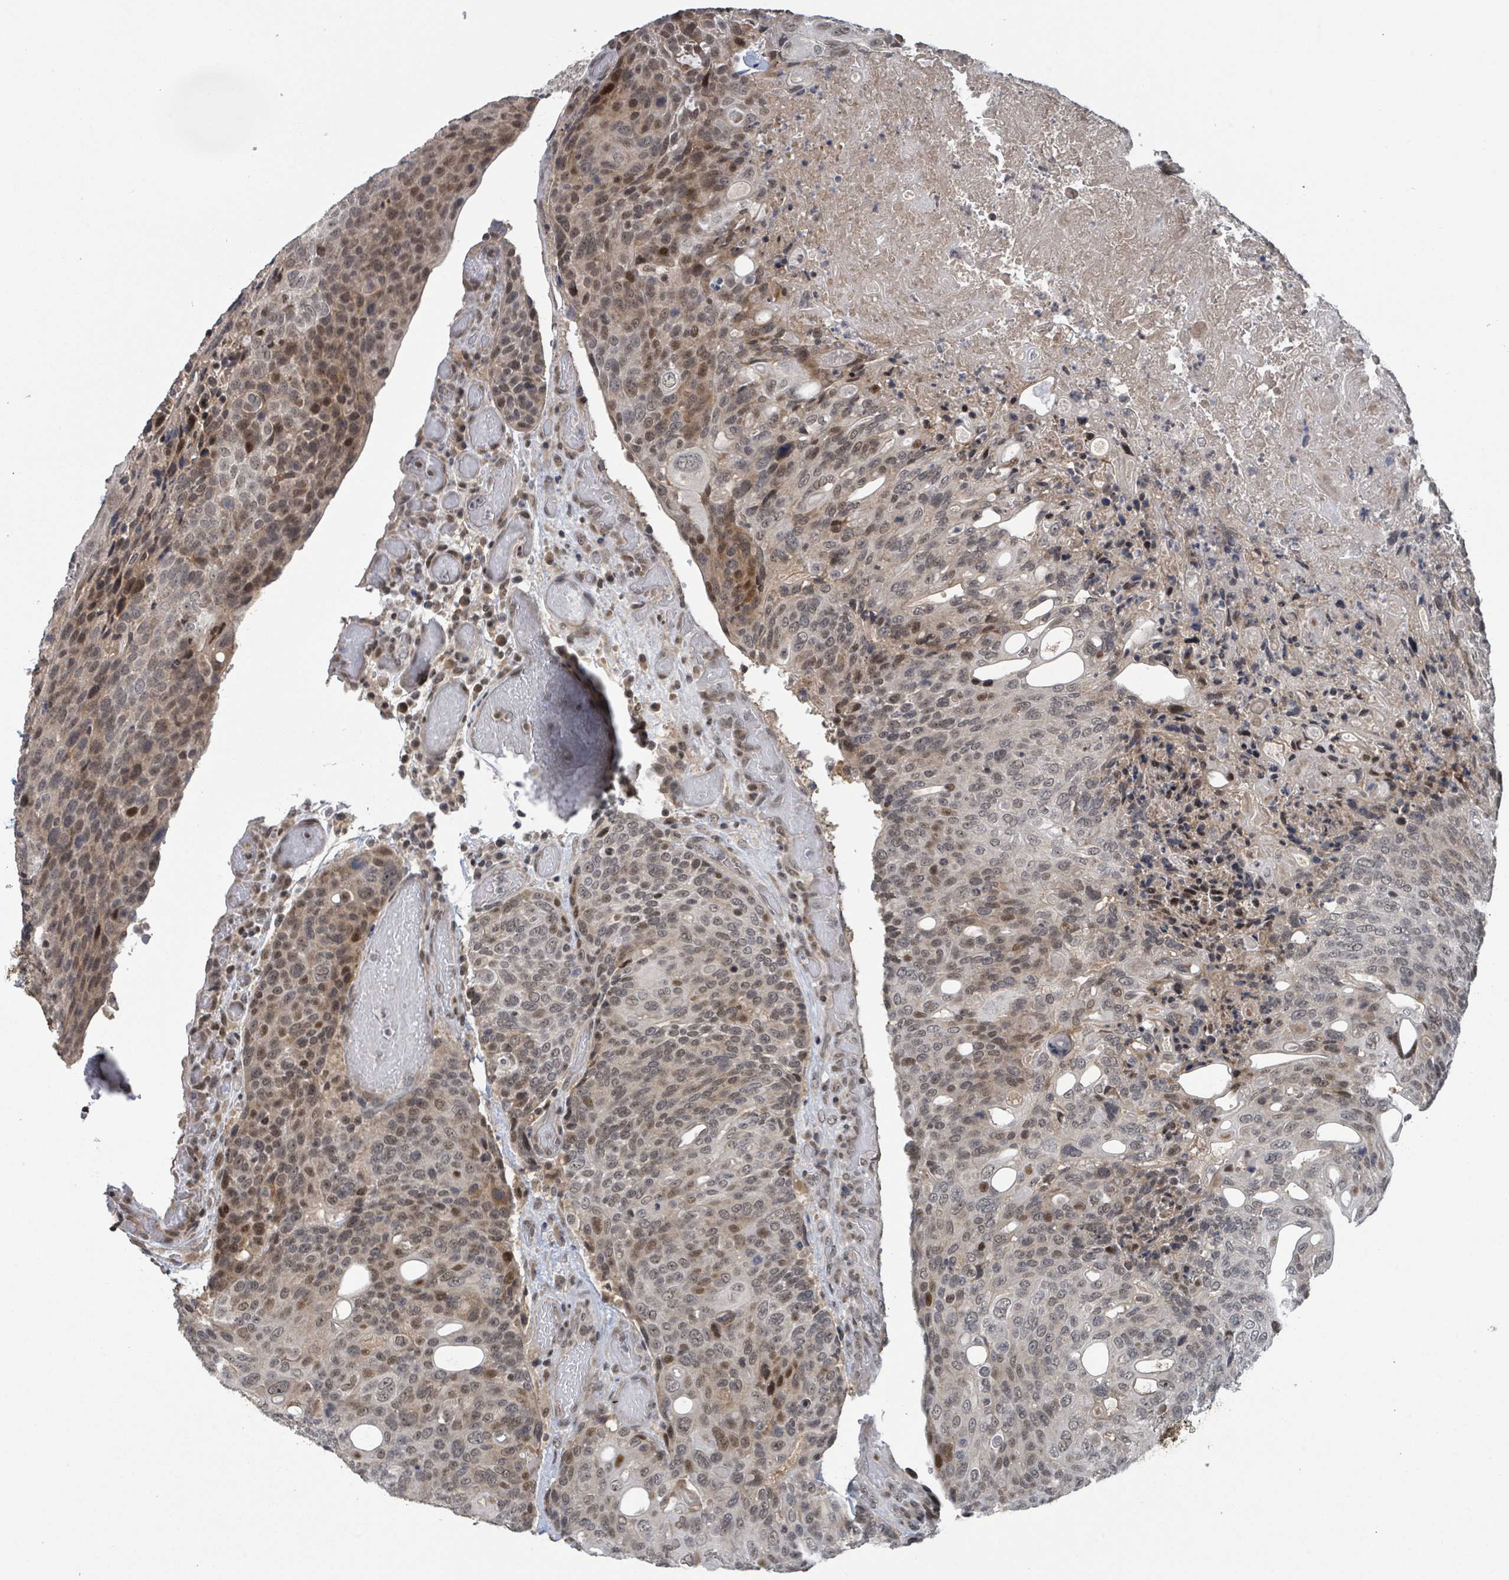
{"staining": {"intensity": "moderate", "quantity": ">75%", "location": "cytoplasmic/membranous,nuclear"}, "tissue": "urothelial cancer", "cell_type": "Tumor cells", "image_type": "cancer", "snomed": [{"axis": "morphology", "description": "Urothelial carcinoma, High grade"}, {"axis": "topography", "description": "Urinary bladder"}], "caption": "High-grade urothelial carcinoma was stained to show a protein in brown. There is medium levels of moderate cytoplasmic/membranous and nuclear staining in approximately >75% of tumor cells.", "gene": "ZBTB14", "patient": {"sex": "female", "age": 70}}